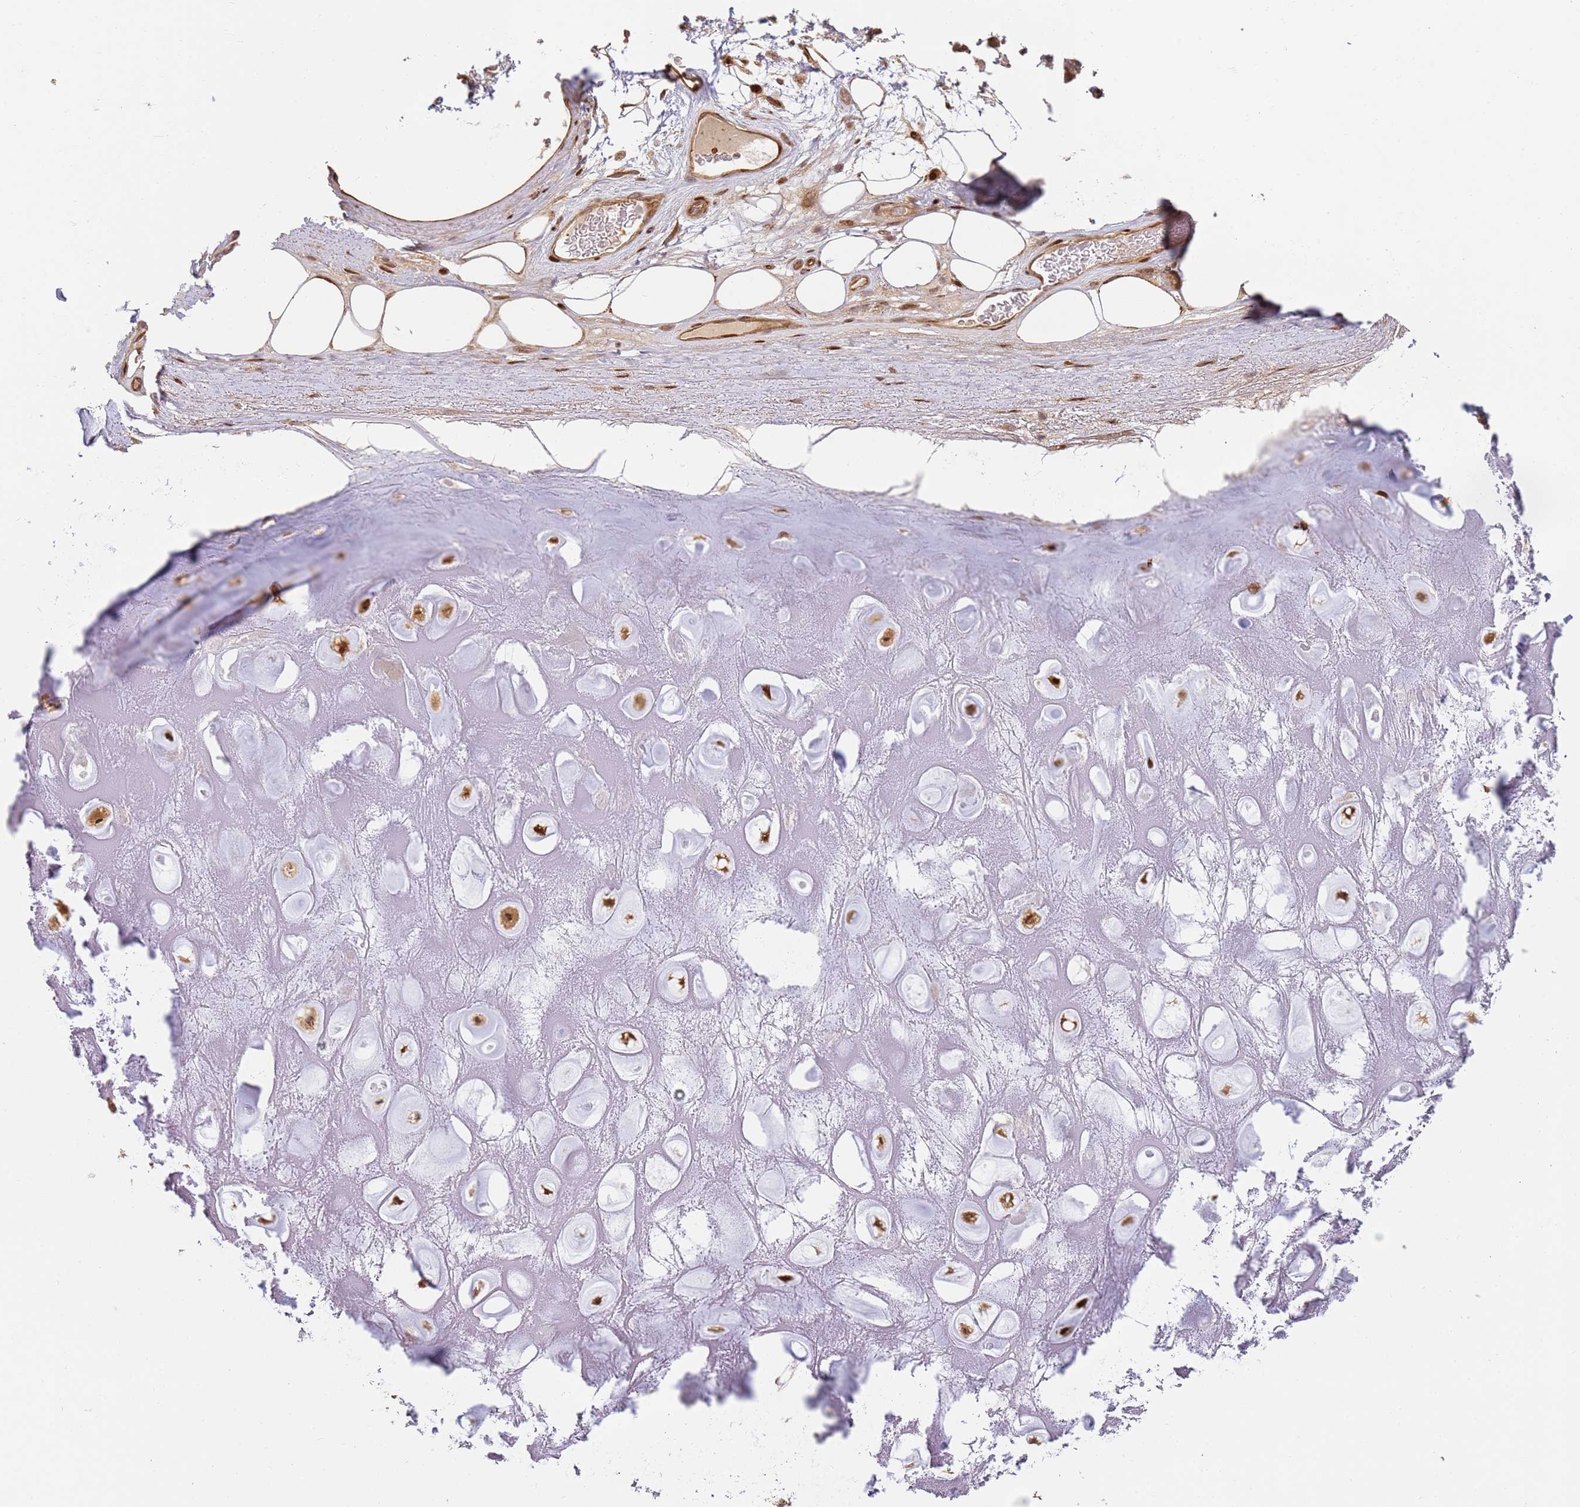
{"staining": {"intensity": "moderate", "quantity": ">75%", "location": "cytoplasmic/membranous"}, "tissue": "adipose tissue", "cell_type": "Adipocytes", "image_type": "normal", "snomed": [{"axis": "morphology", "description": "Normal tissue, NOS"}, {"axis": "topography", "description": "Cartilage tissue"}], "caption": "Immunohistochemical staining of unremarkable adipose tissue demonstrates >75% levels of moderate cytoplasmic/membranous protein expression in about >75% of adipocytes.", "gene": "TMEM233", "patient": {"sex": "male", "age": 81}}